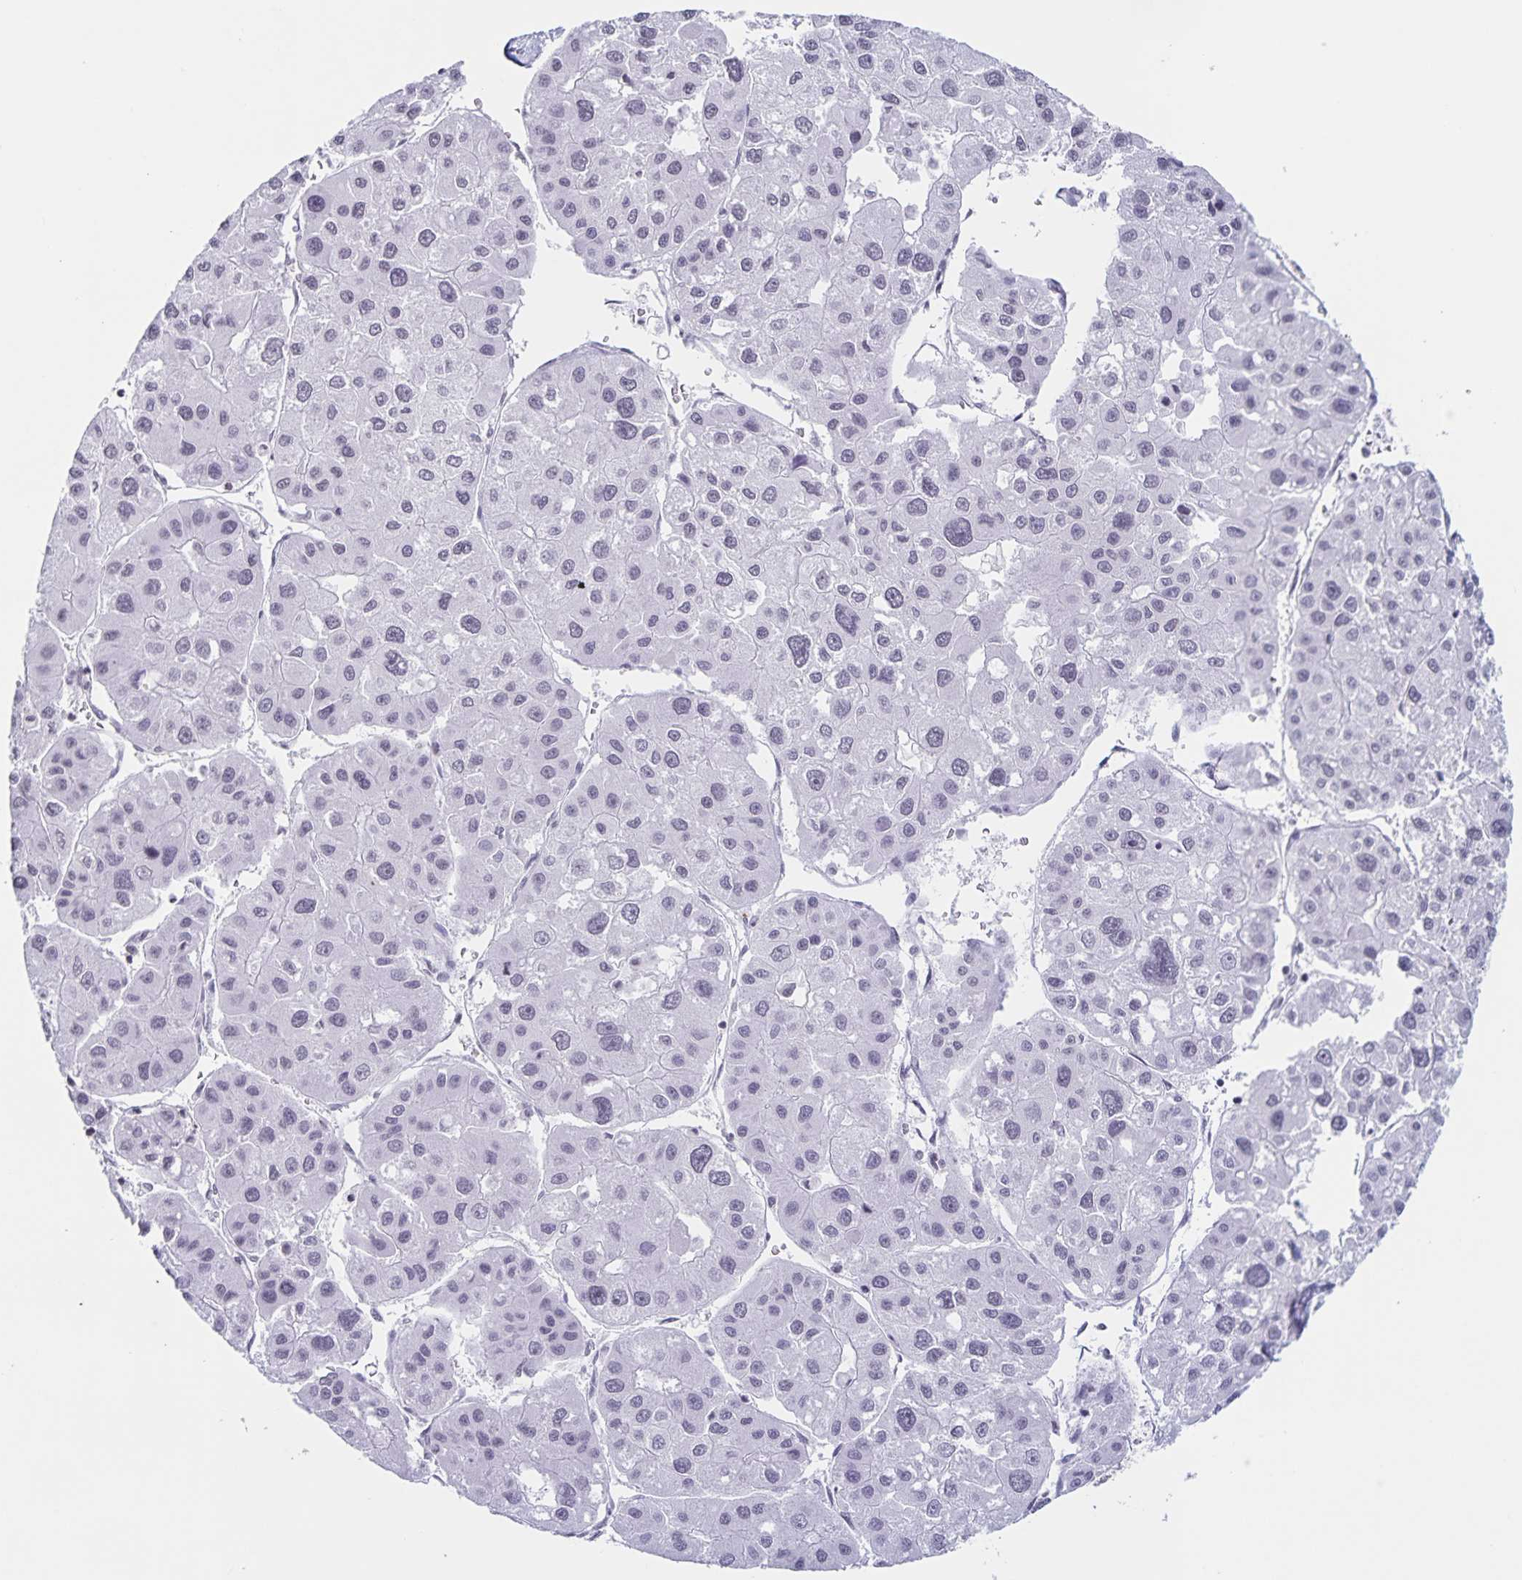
{"staining": {"intensity": "negative", "quantity": "none", "location": "none"}, "tissue": "liver cancer", "cell_type": "Tumor cells", "image_type": "cancer", "snomed": [{"axis": "morphology", "description": "Carcinoma, Hepatocellular, NOS"}, {"axis": "topography", "description": "Liver"}], "caption": "Immunohistochemistry (IHC) micrograph of liver cancer (hepatocellular carcinoma) stained for a protein (brown), which demonstrates no staining in tumor cells.", "gene": "LCE6A", "patient": {"sex": "male", "age": 73}}